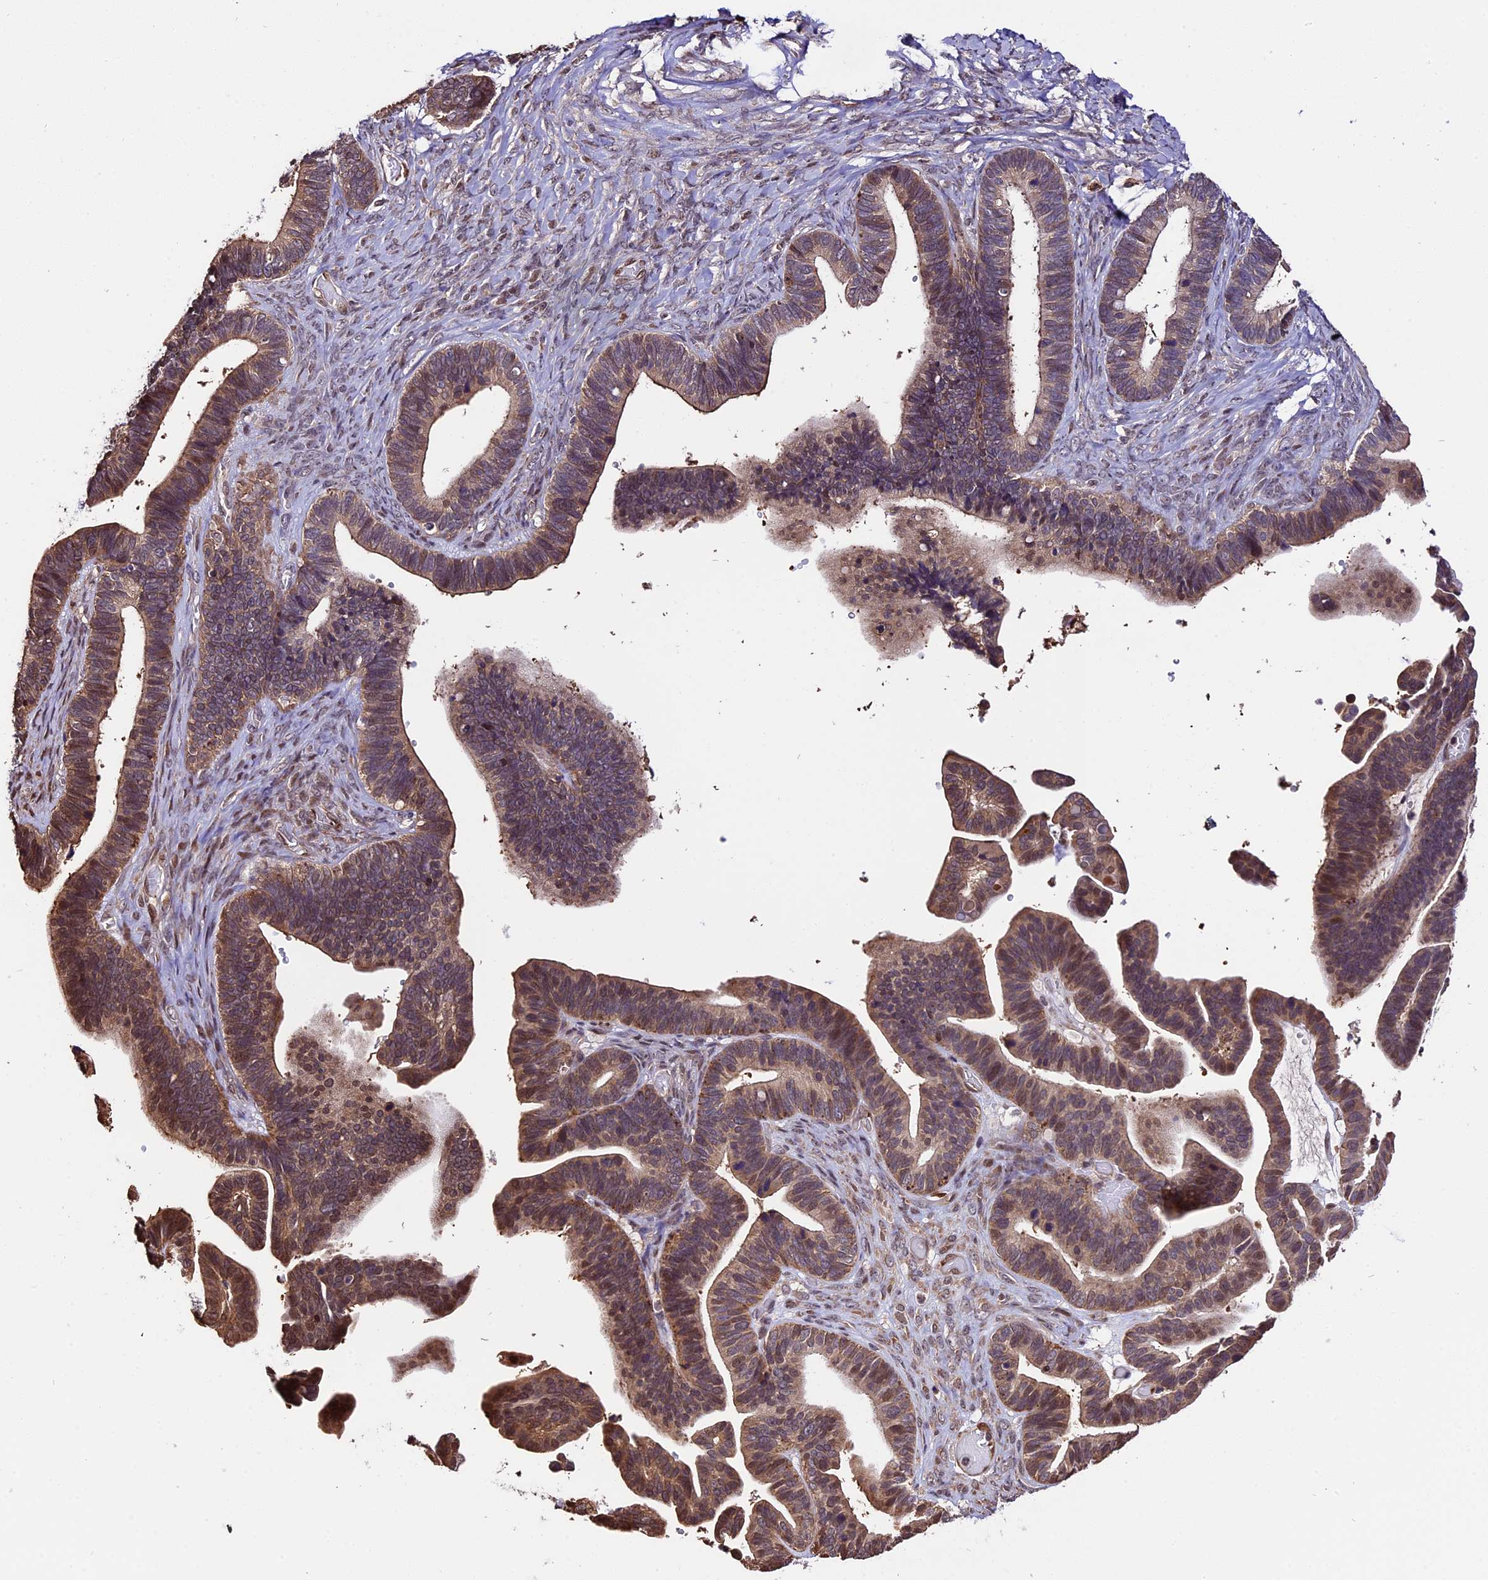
{"staining": {"intensity": "moderate", "quantity": "25%-75%", "location": "cytoplasmic/membranous,nuclear"}, "tissue": "ovarian cancer", "cell_type": "Tumor cells", "image_type": "cancer", "snomed": [{"axis": "morphology", "description": "Cystadenocarcinoma, serous, NOS"}, {"axis": "topography", "description": "Ovary"}], "caption": "Immunohistochemical staining of human ovarian cancer reveals medium levels of moderate cytoplasmic/membranous and nuclear protein staining in about 25%-75% of tumor cells.", "gene": "HERPUD1", "patient": {"sex": "female", "age": 56}}